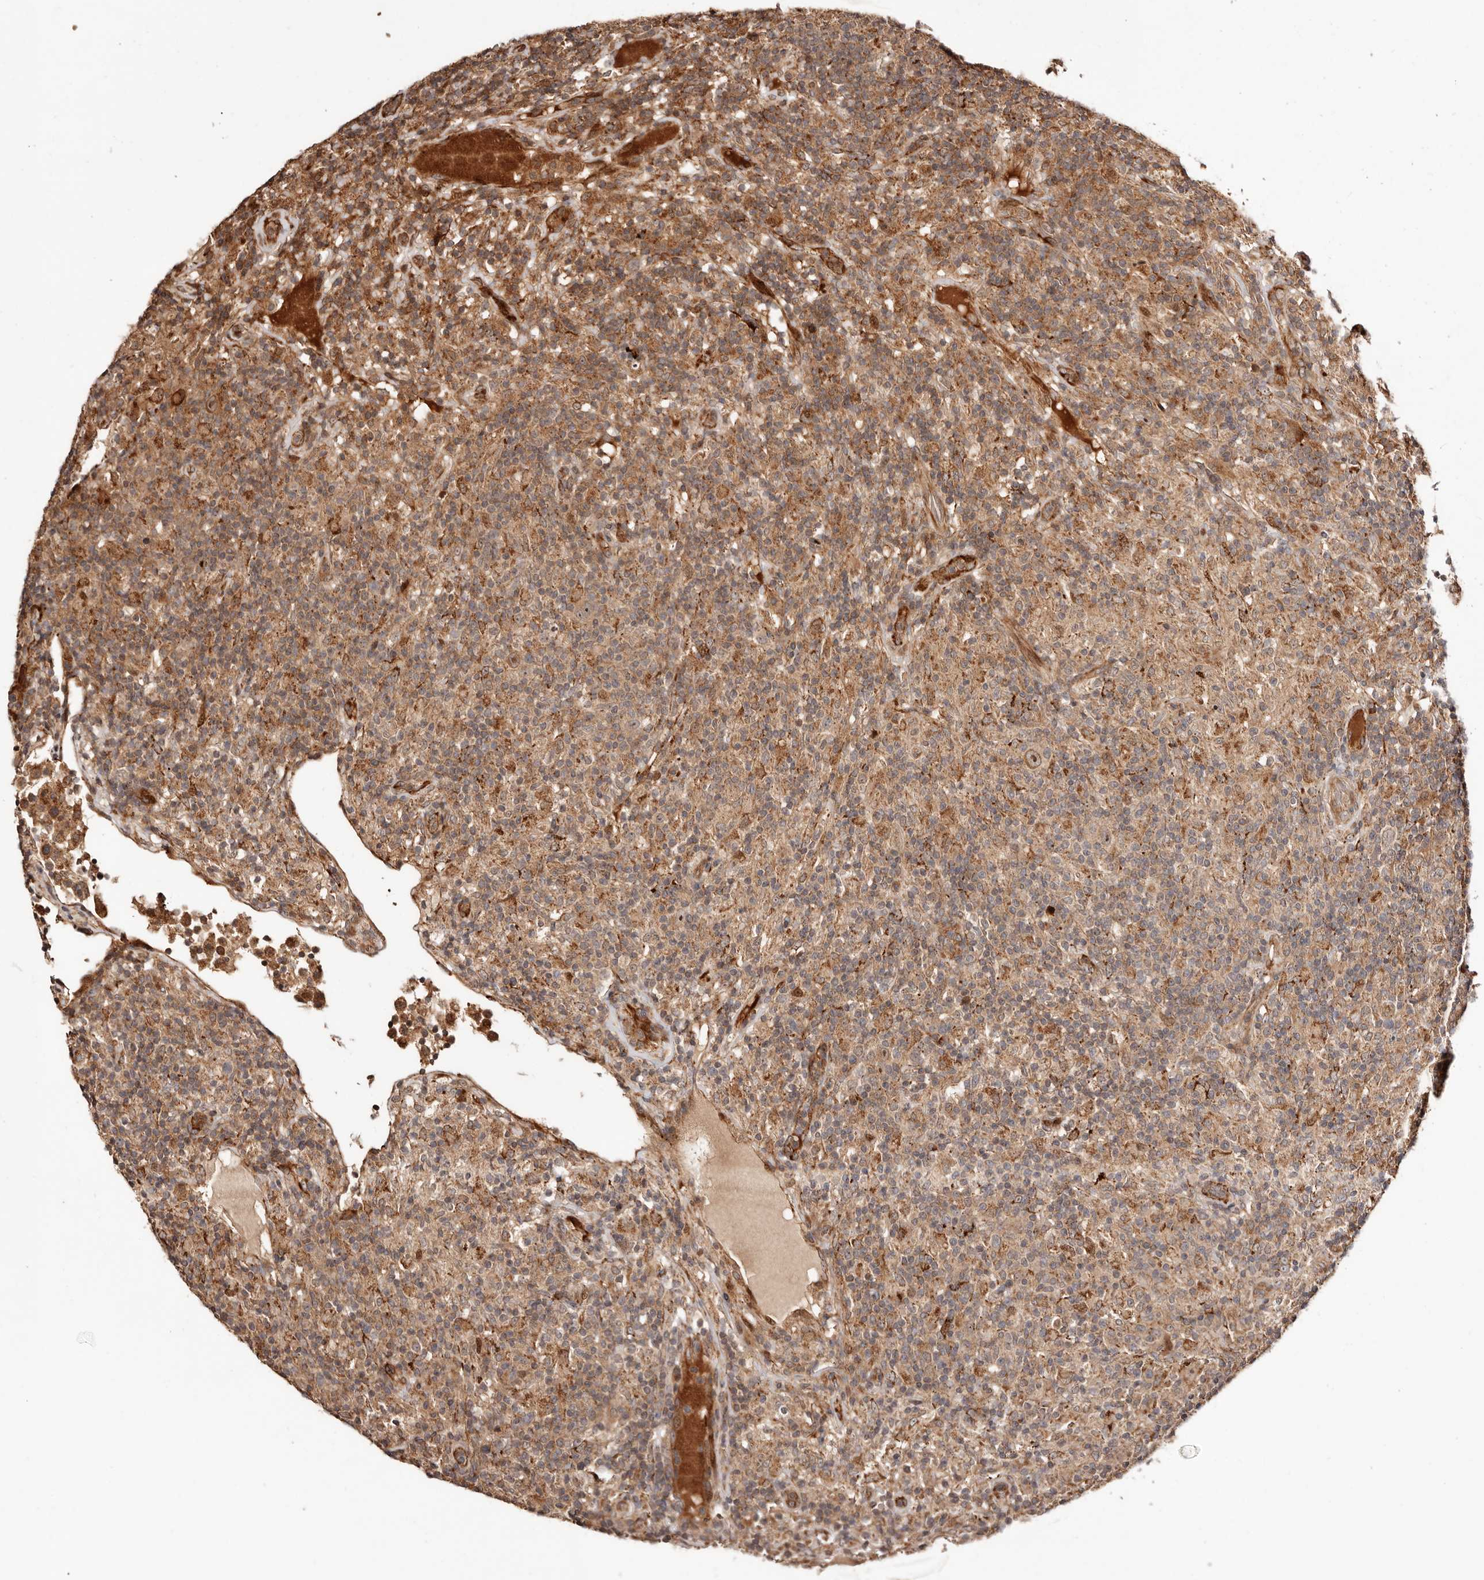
{"staining": {"intensity": "moderate", "quantity": ">75%", "location": "cytoplasmic/membranous,nuclear"}, "tissue": "lymphoma", "cell_type": "Tumor cells", "image_type": "cancer", "snomed": [{"axis": "morphology", "description": "Hodgkin's disease, NOS"}, {"axis": "topography", "description": "Lymph node"}], "caption": "The micrograph reveals a brown stain indicating the presence of a protein in the cytoplasmic/membranous and nuclear of tumor cells in Hodgkin's disease.", "gene": "PTPN22", "patient": {"sex": "male", "age": 70}}